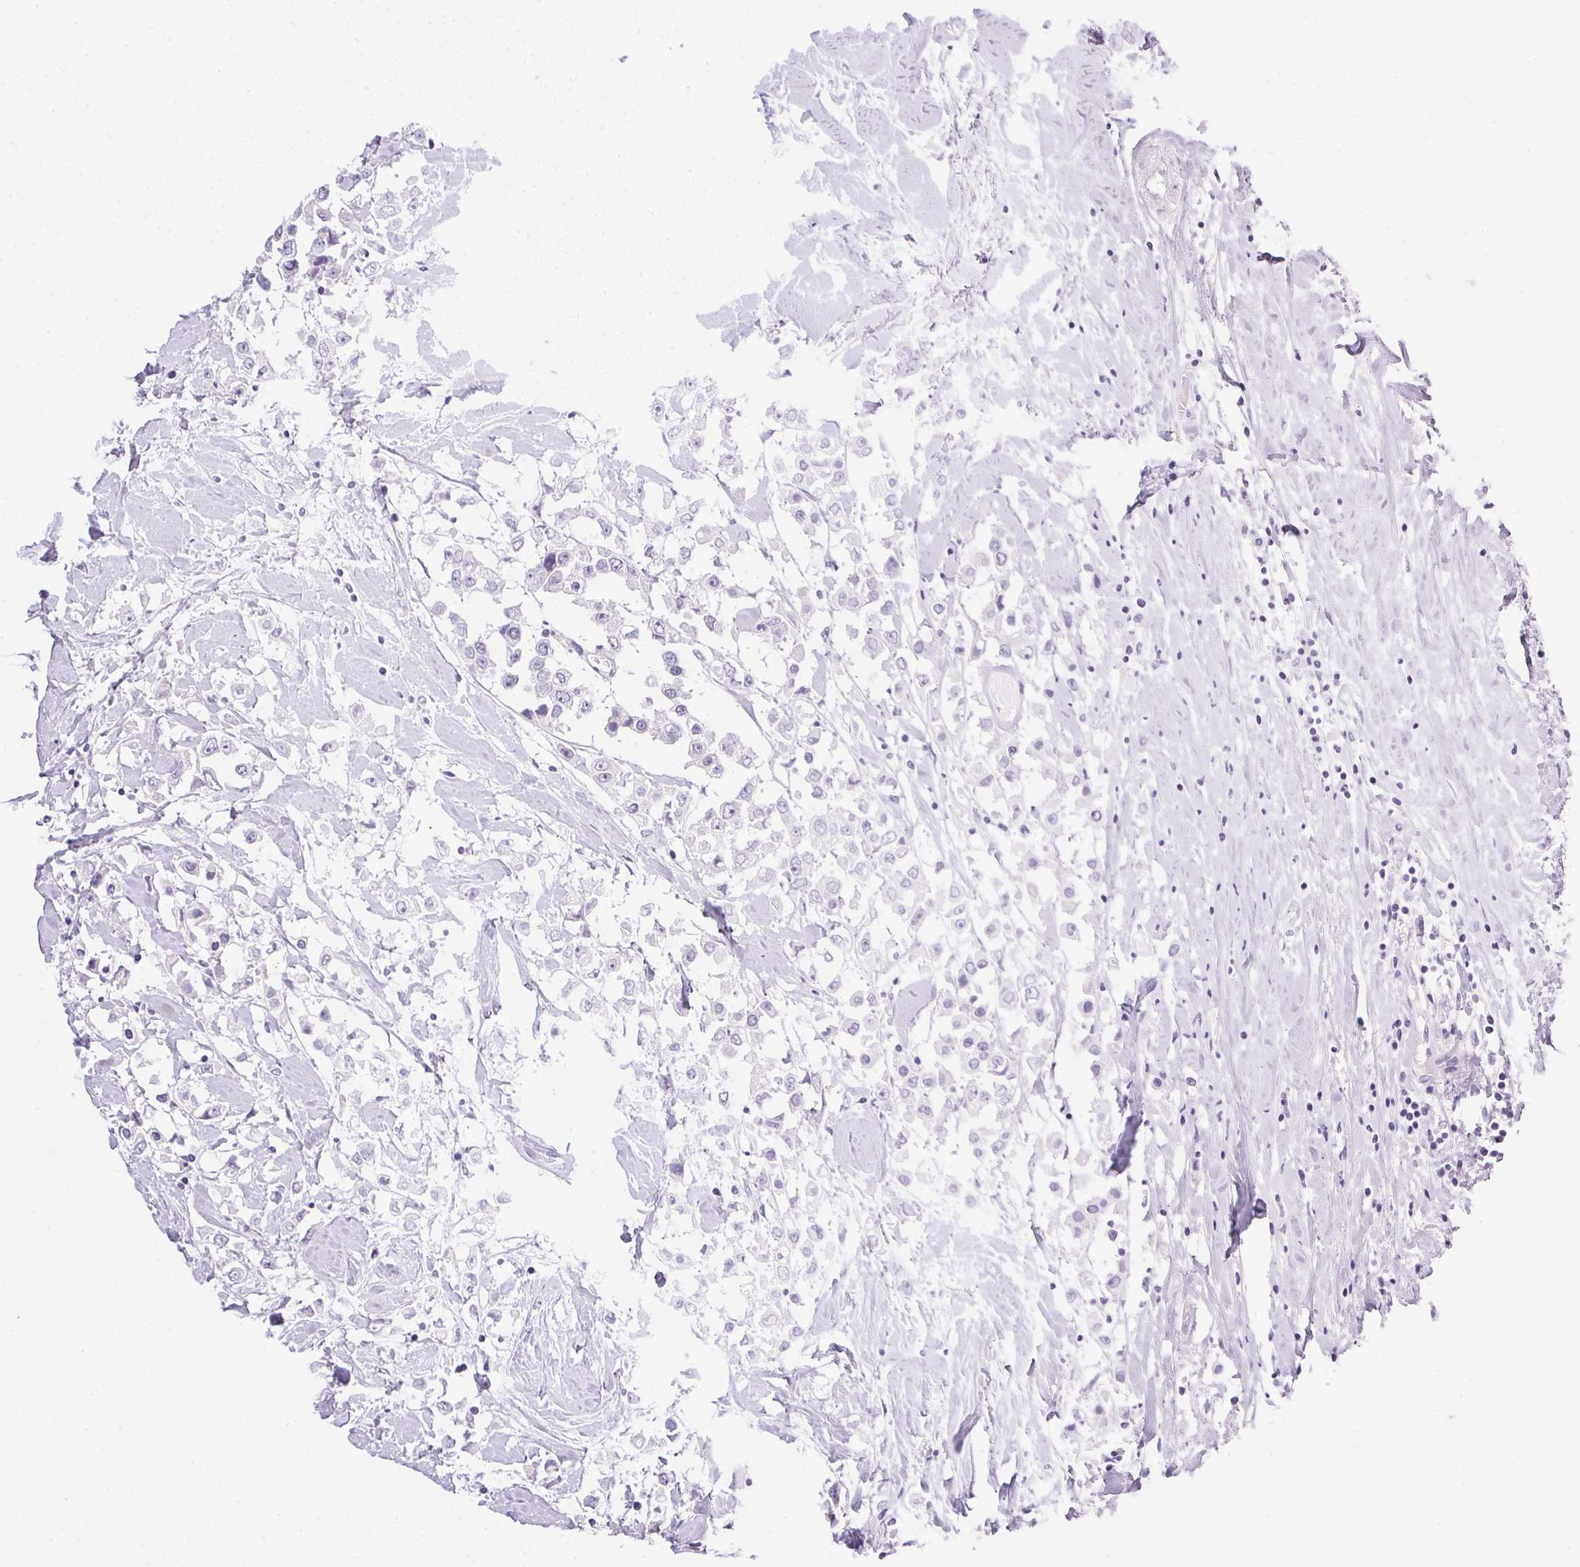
{"staining": {"intensity": "negative", "quantity": "none", "location": "none"}, "tissue": "breast cancer", "cell_type": "Tumor cells", "image_type": "cancer", "snomed": [{"axis": "morphology", "description": "Duct carcinoma"}, {"axis": "topography", "description": "Breast"}], "caption": "The immunohistochemistry photomicrograph has no significant staining in tumor cells of breast cancer (intraductal carcinoma) tissue. The staining is performed using DAB brown chromogen with nuclei counter-stained in using hematoxylin.", "gene": "ATP6V0A4", "patient": {"sex": "female", "age": 61}}